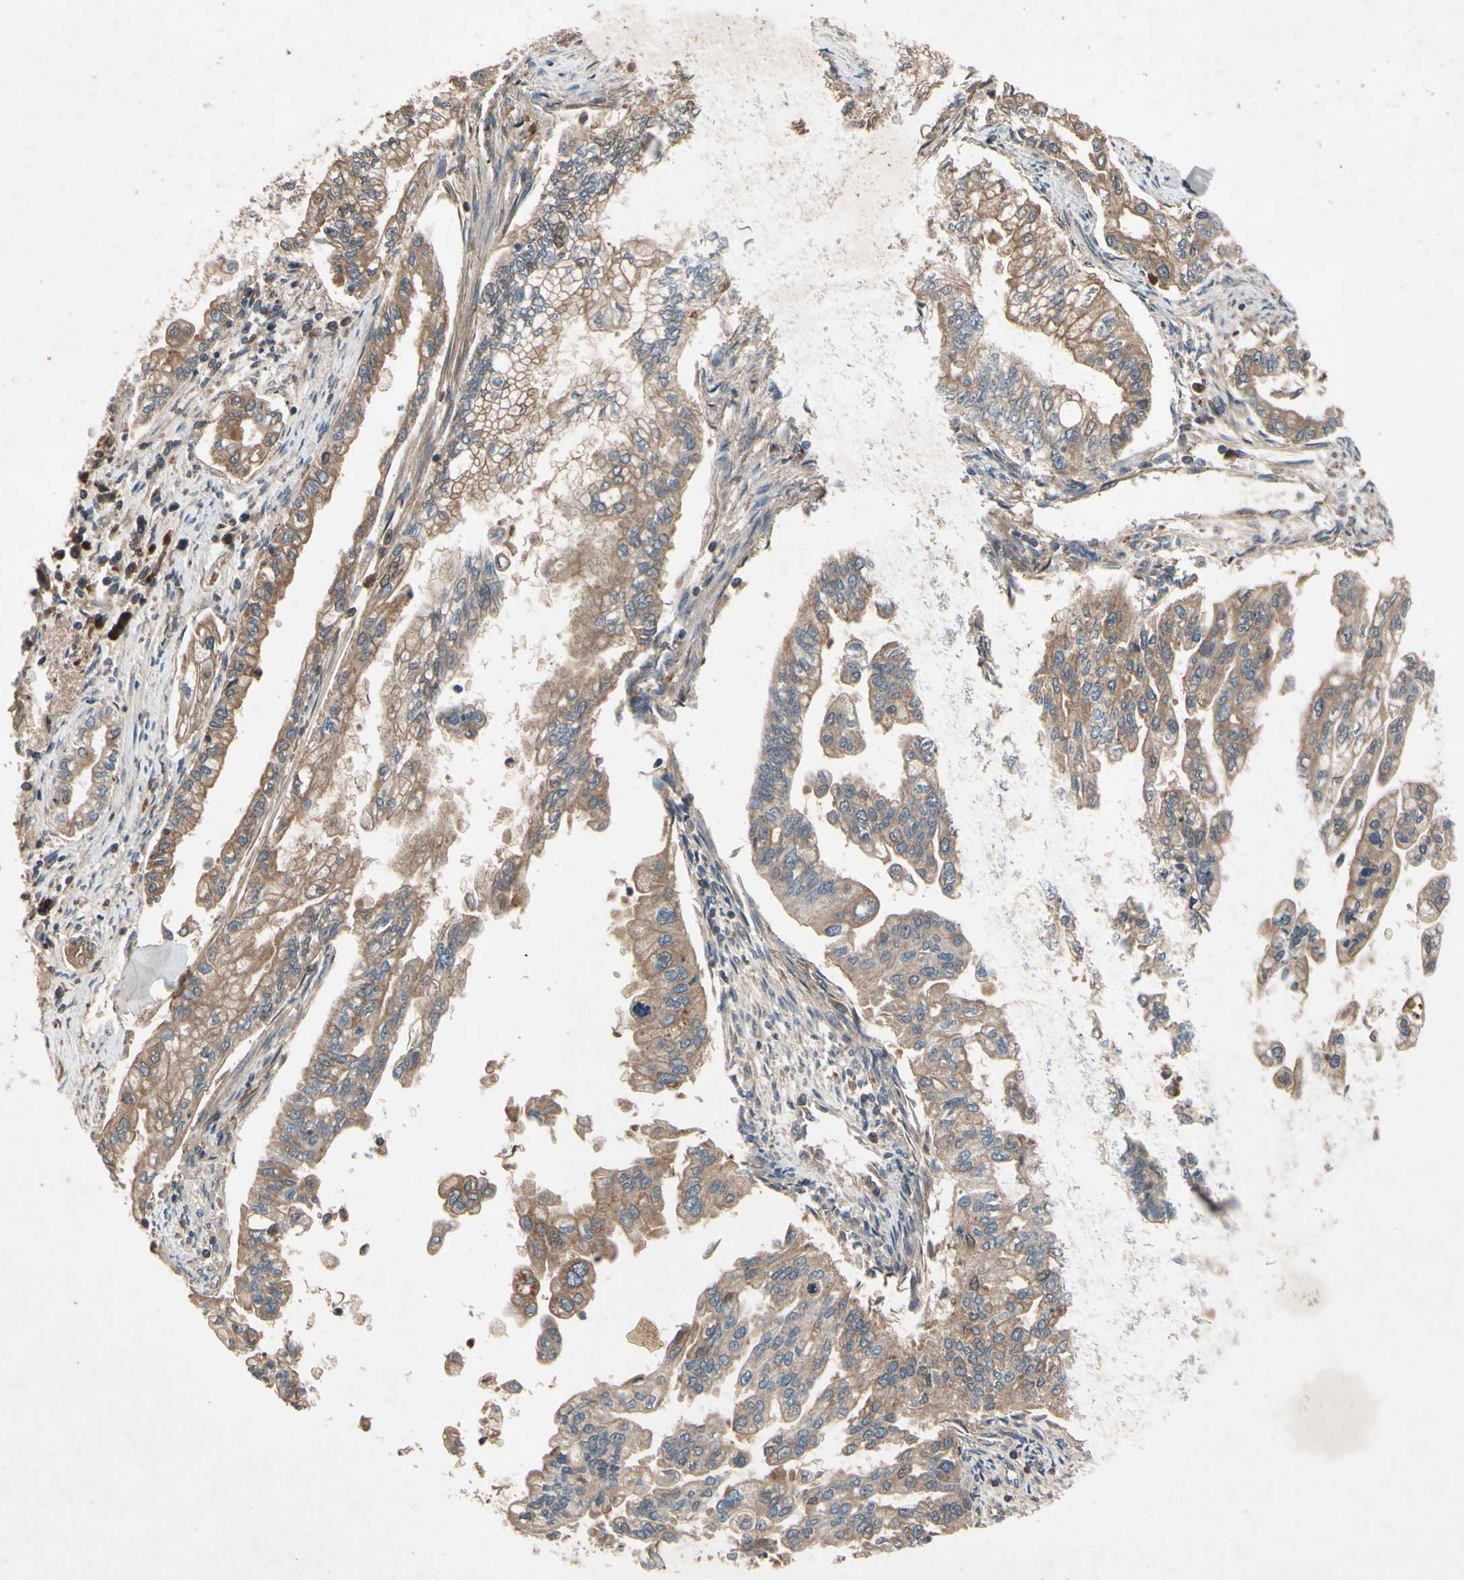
{"staining": {"intensity": "weak", "quantity": ">75%", "location": "cytoplasmic/membranous"}, "tissue": "pancreatic cancer", "cell_type": "Tumor cells", "image_type": "cancer", "snomed": [{"axis": "morphology", "description": "Normal tissue, NOS"}, {"axis": "topography", "description": "Pancreas"}], "caption": "Immunohistochemical staining of human pancreatic cancer demonstrates weak cytoplasmic/membranous protein positivity in about >75% of tumor cells.", "gene": "IL1RL1", "patient": {"sex": "male", "age": 42}}